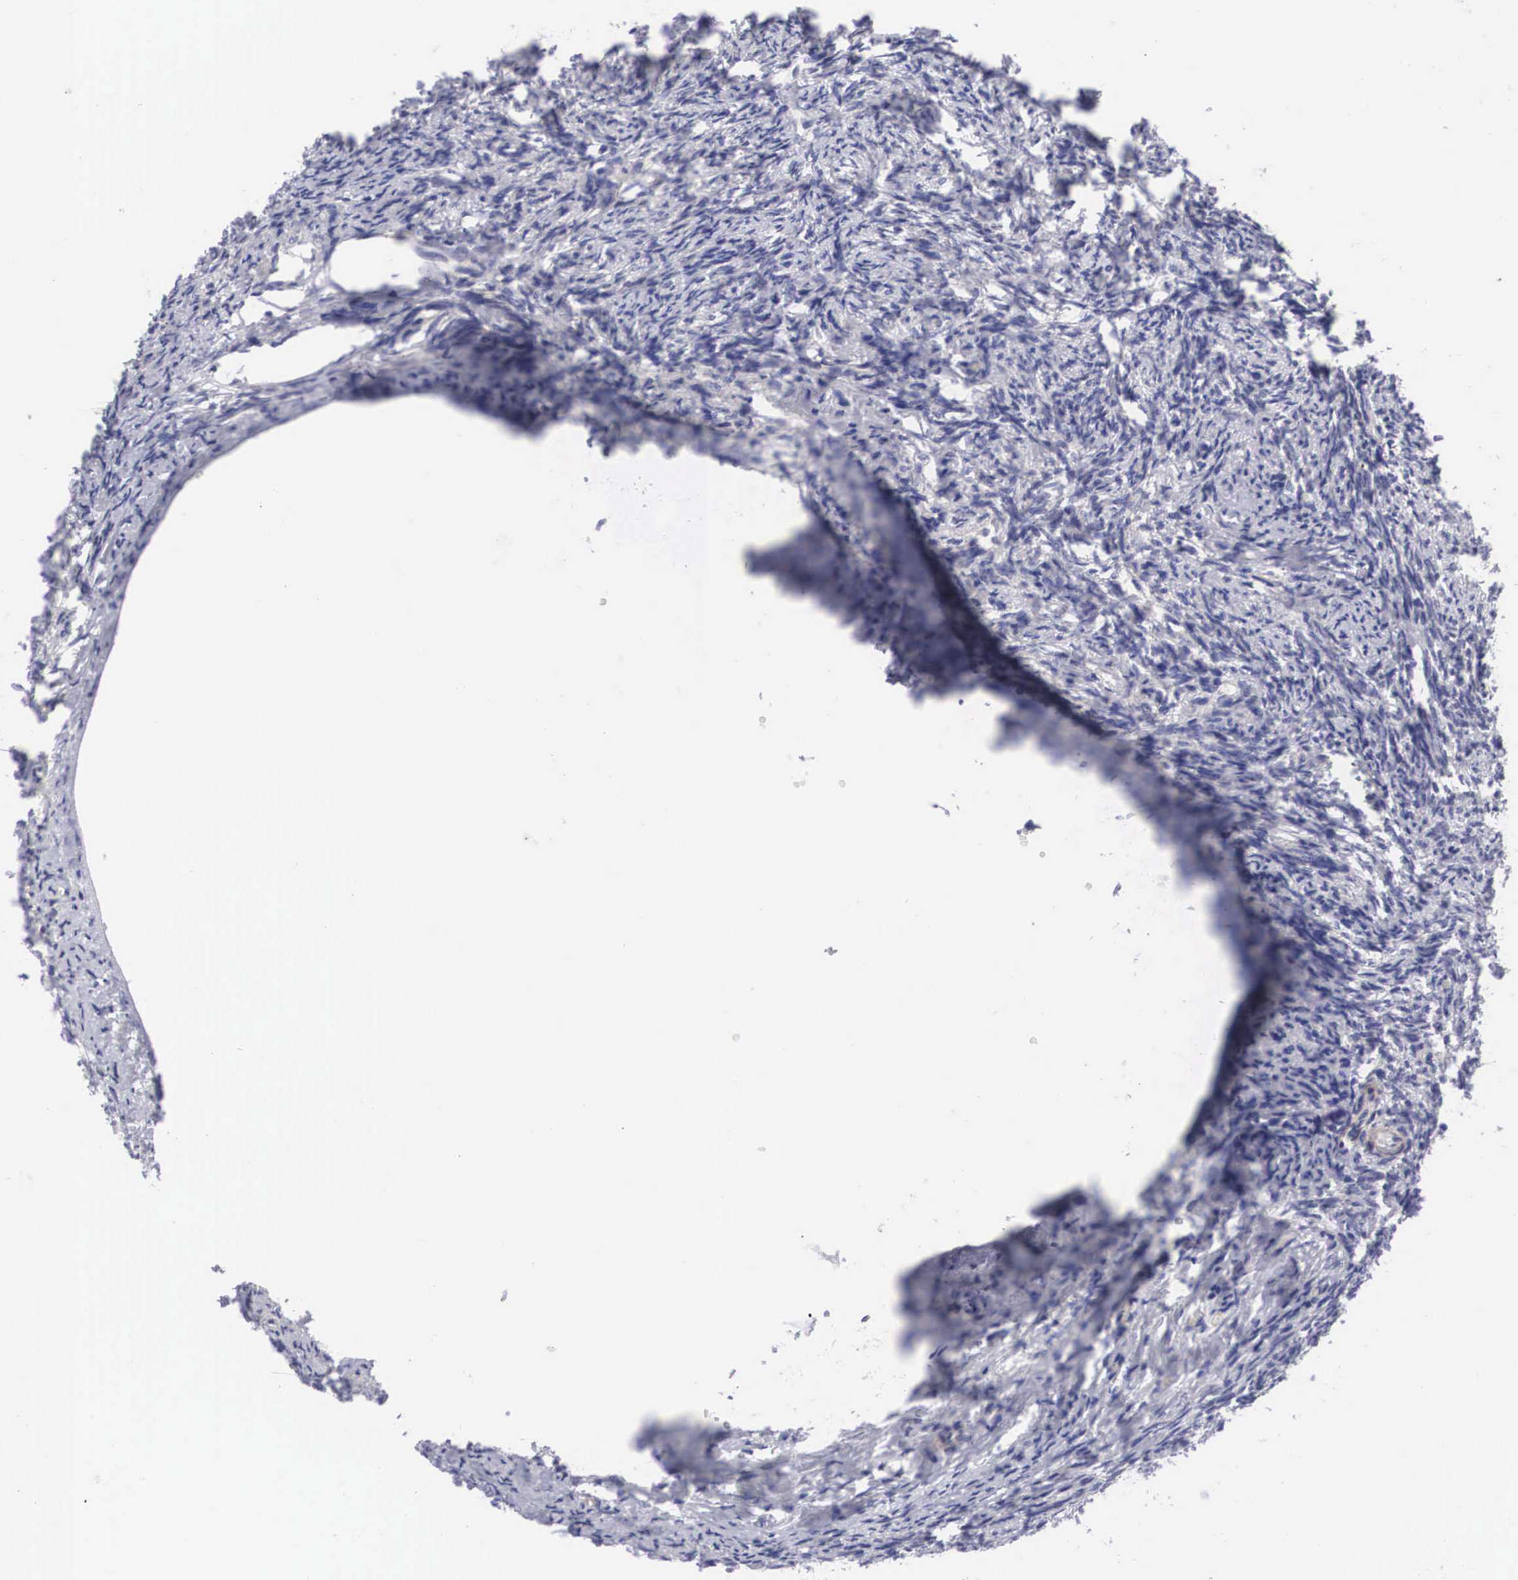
{"staining": {"intensity": "negative", "quantity": "none", "location": "none"}, "tissue": "ovary", "cell_type": "Ovarian stroma cells", "image_type": "normal", "snomed": [{"axis": "morphology", "description": "Normal tissue, NOS"}, {"axis": "topography", "description": "Ovary"}], "caption": "Immunohistochemistry of benign human ovary demonstrates no positivity in ovarian stroma cells.", "gene": "SOX11", "patient": {"sex": "female", "age": 54}}